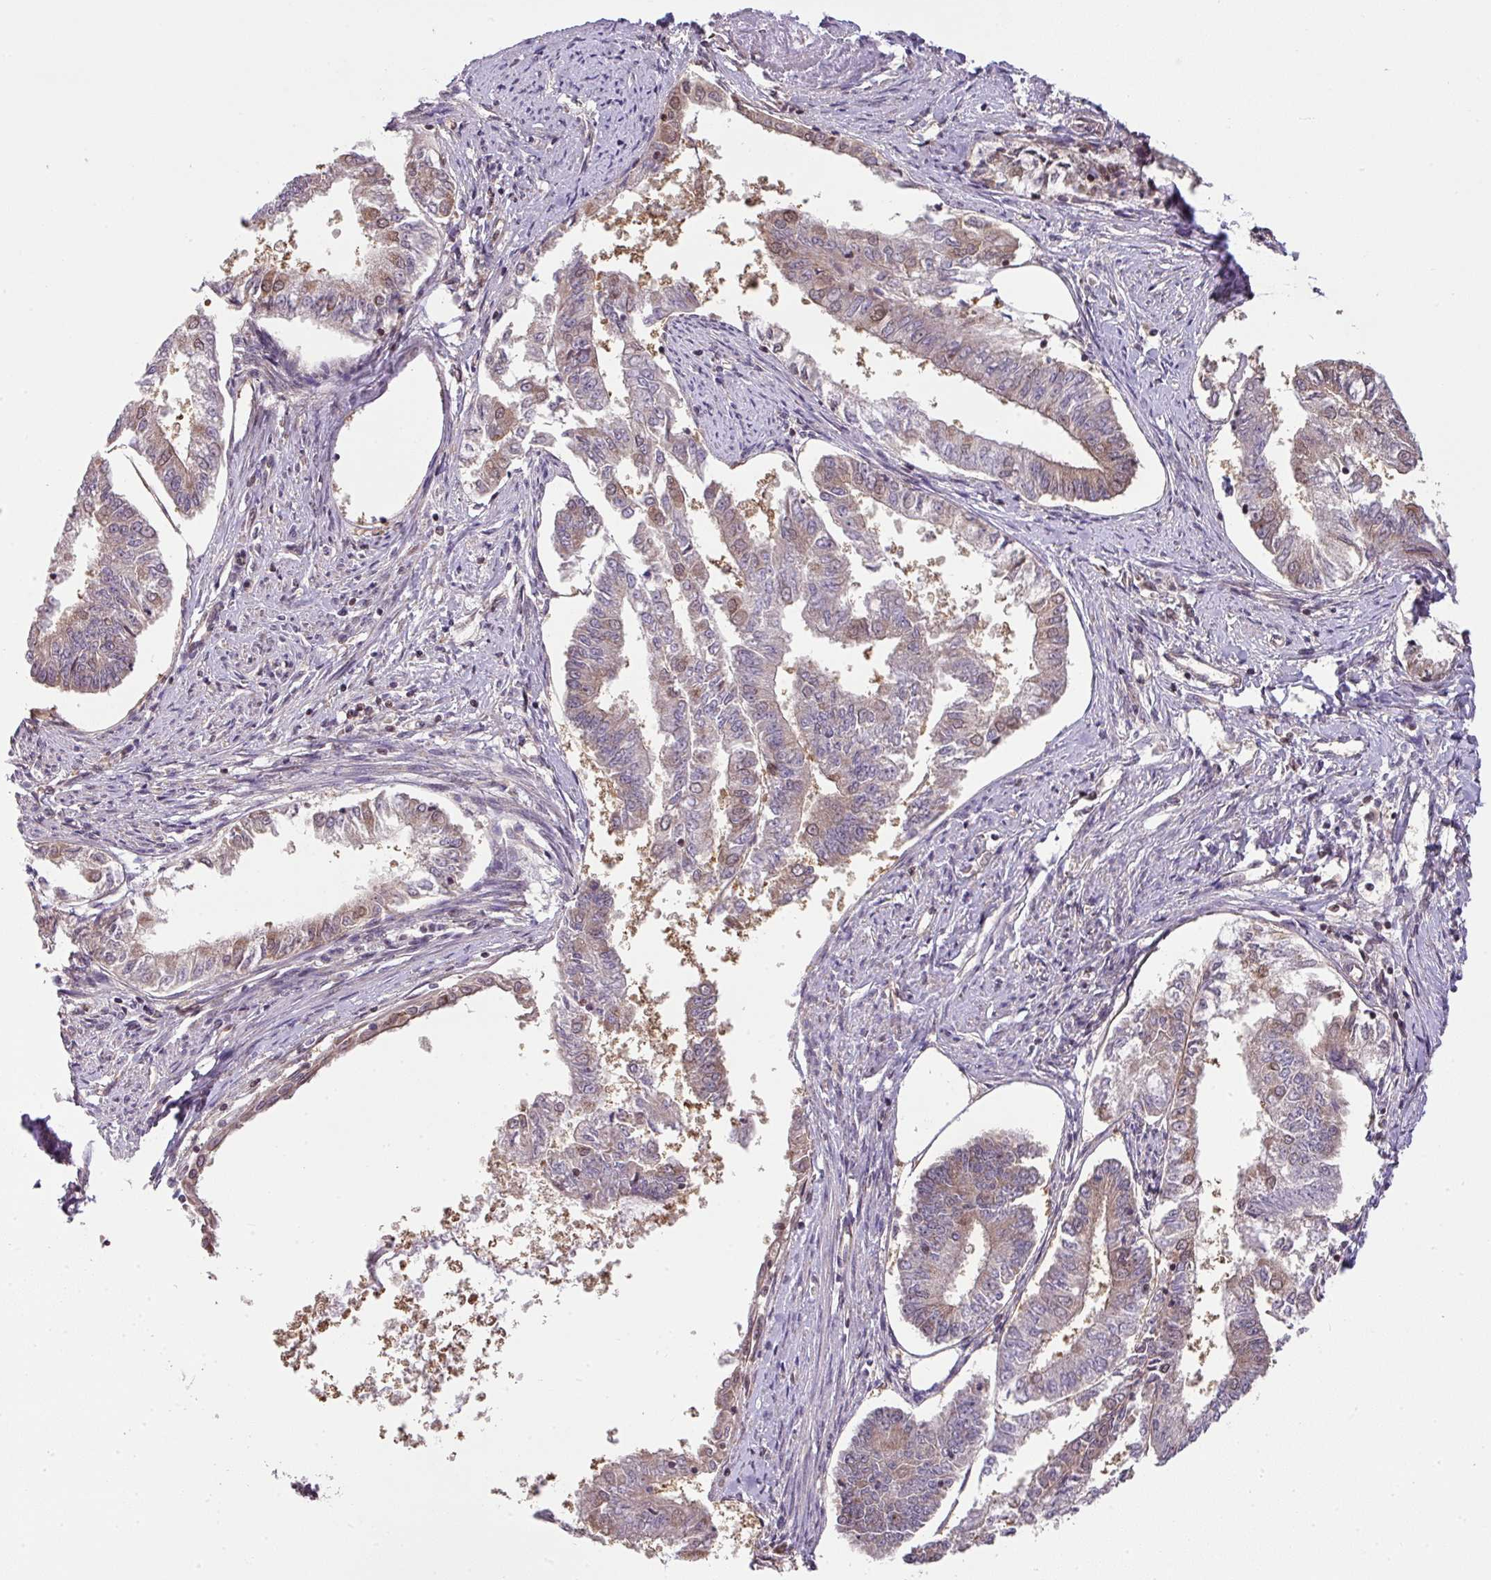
{"staining": {"intensity": "weak", "quantity": "25%-75%", "location": "cytoplasmic/membranous,nuclear"}, "tissue": "endometrial cancer", "cell_type": "Tumor cells", "image_type": "cancer", "snomed": [{"axis": "morphology", "description": "Adenocarcinoma, NOS"}, {"axis": "topography", "description": "Endometrium"}], "caption": "A low amount of weak cytoplasmic/membranous and nuclear expression is present in about 25%-75% of tumor cells in endometrial cancer tissue.", "gene": "PLK1", "patient": {"sex": "female", "age": 76}}